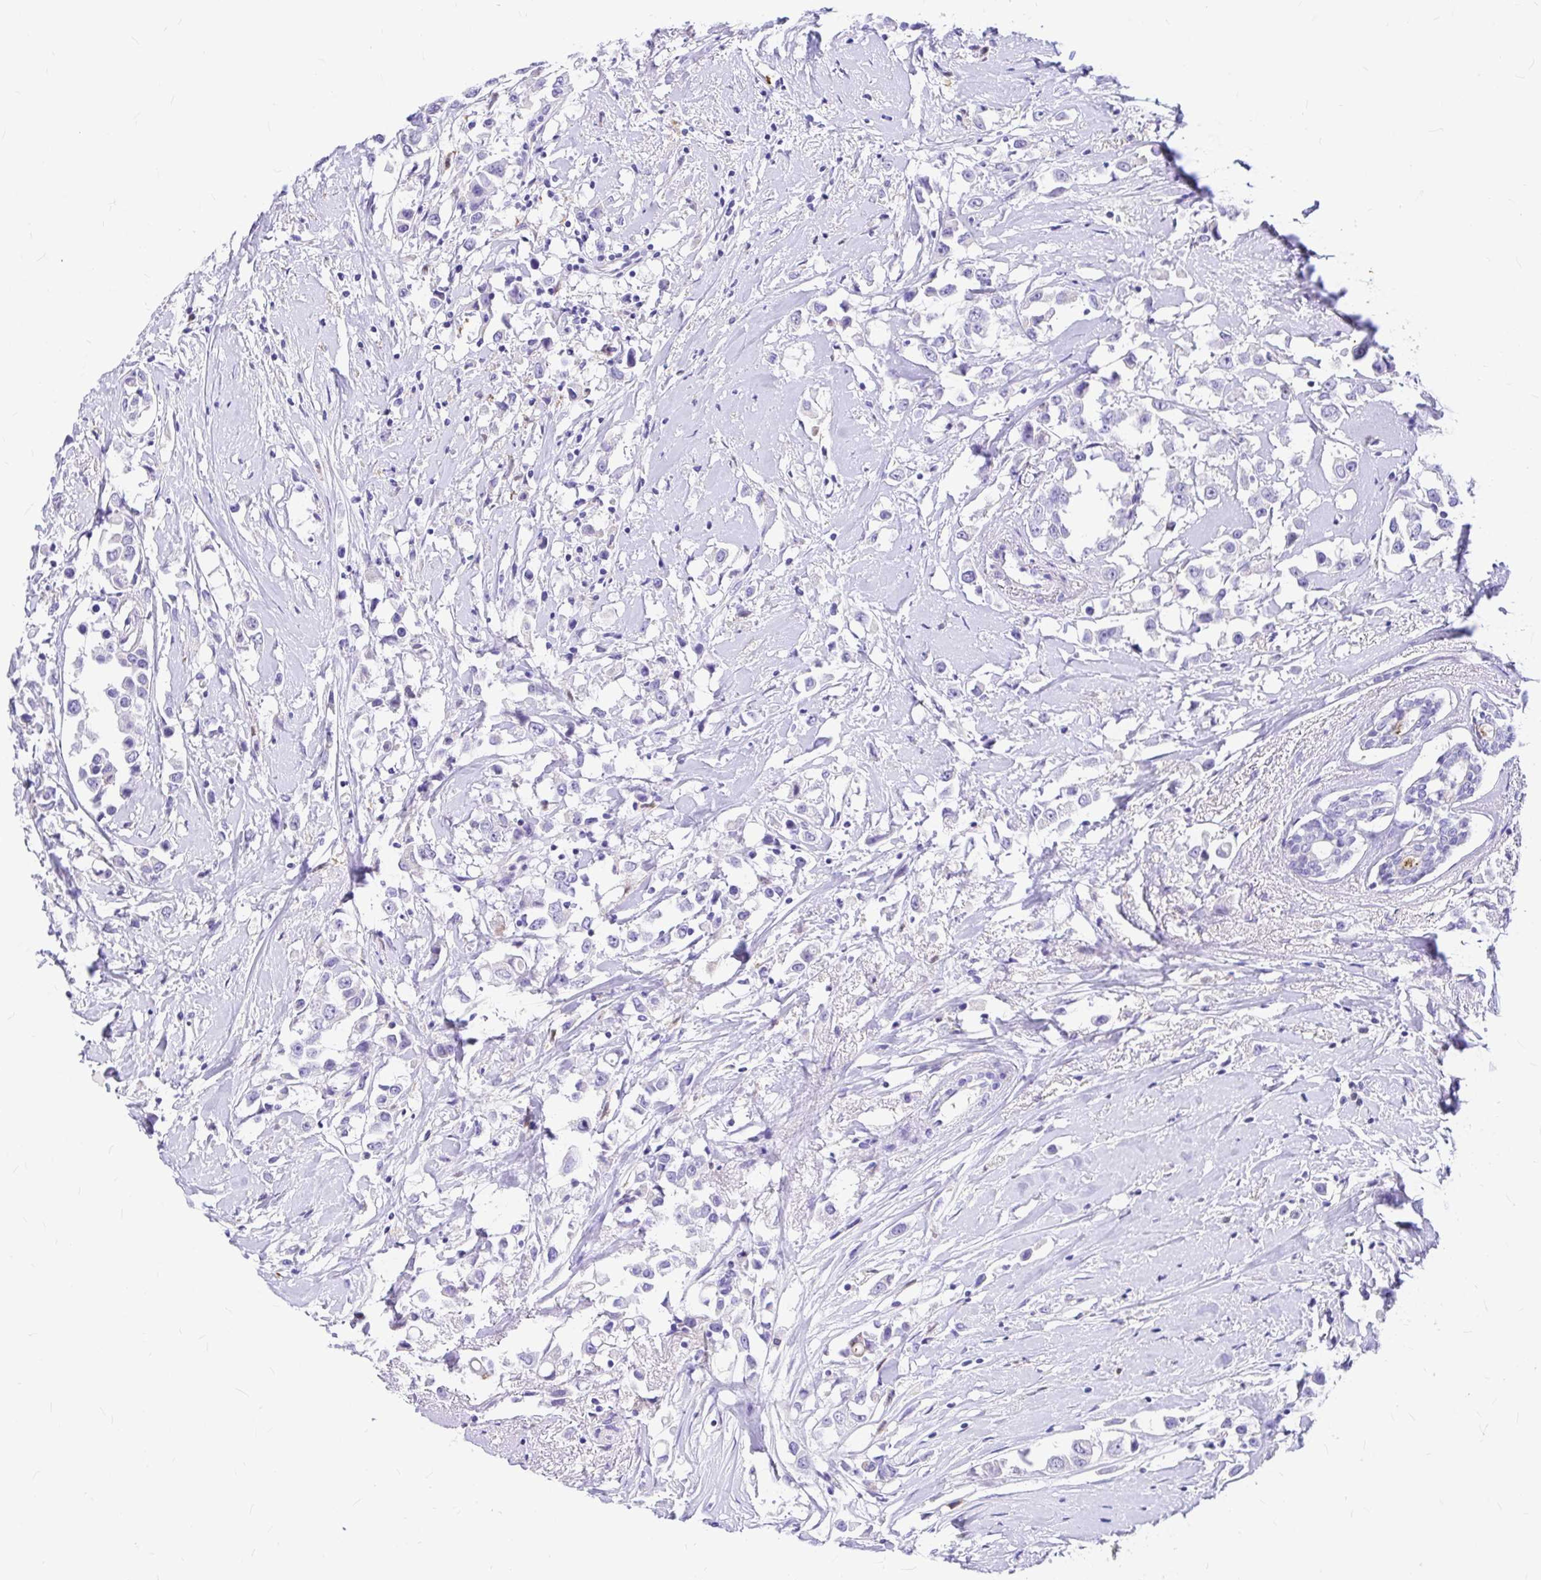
{"staining": {"intensity": "negative", "quantity": "none", "location": "none"}, "tissue": "breast cancer", "cell_type": "Tumor cells", "image_type": "cancer", "snomed": [{"axis": "morphology", "description": "Duct carcinoma"}, {"axis": "topography", "description": "Breast"}], "caption": "Tumor cells are negative for protein expression in human breast cancer.", "gene": "CLEC1B", "patient": {"sex": "female", "age": 61}}